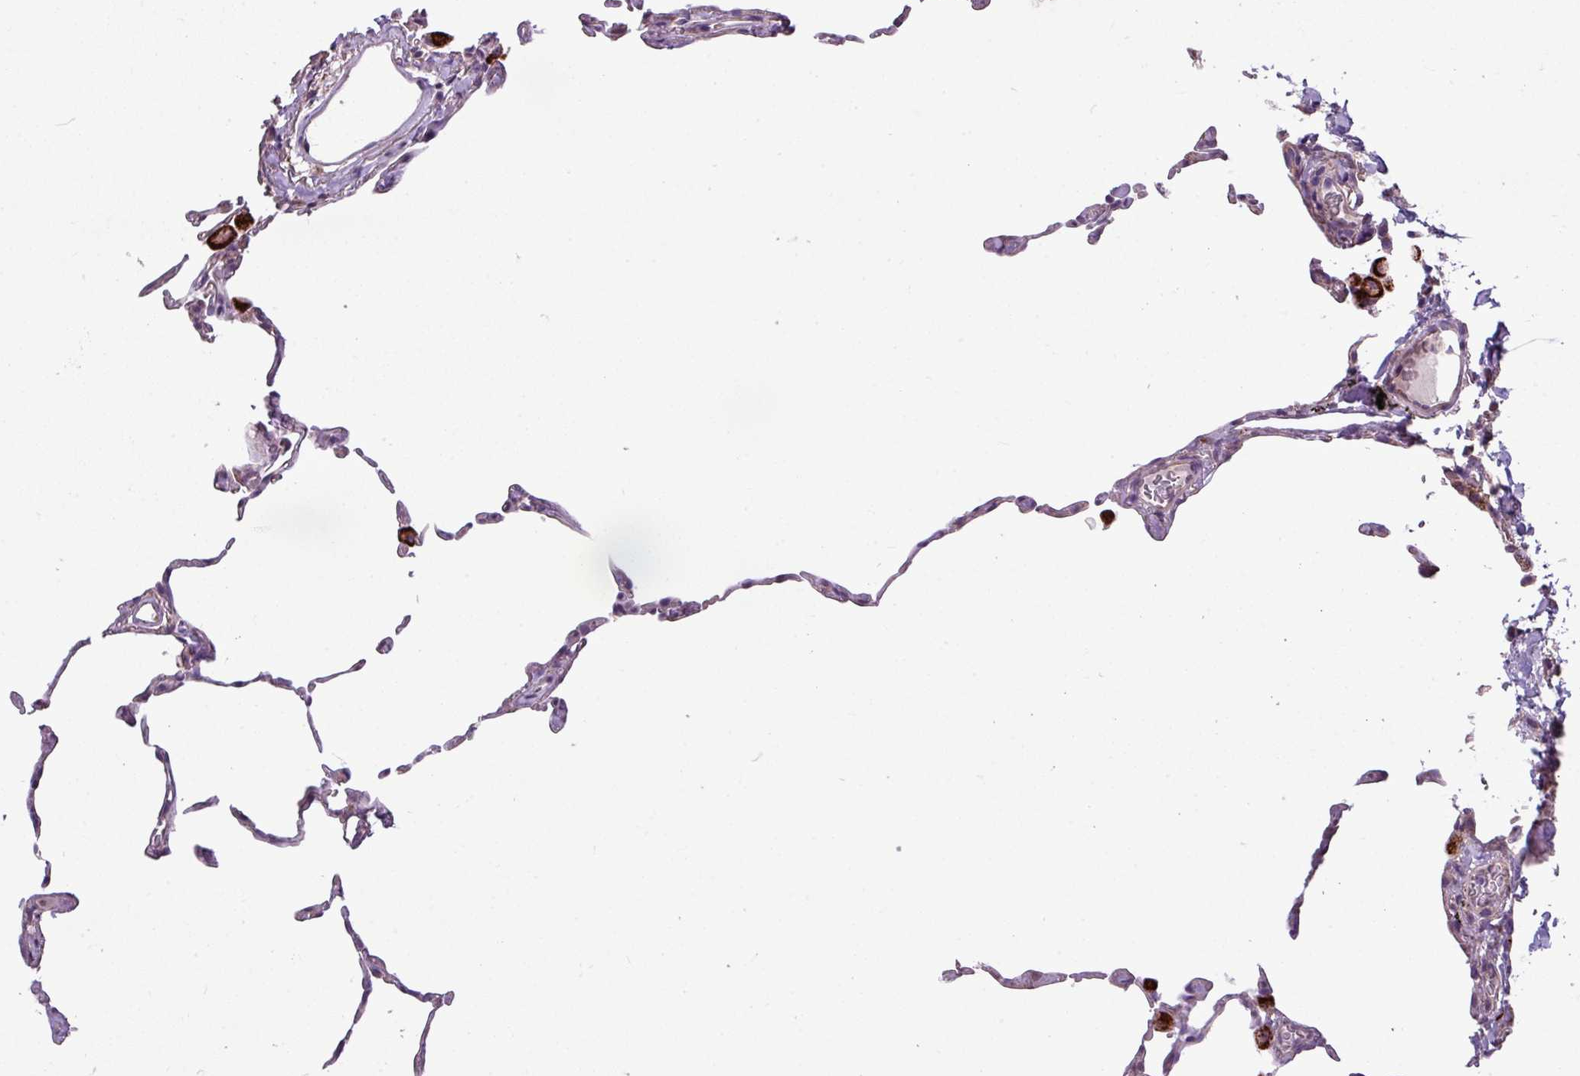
{"staining": {"intensity": "negative", "quantity": "none", "location": "none"}, "tissue": "lung", "cell_type": "Alveolar cells", "image_type": "normal", "snomed": [{"axis": "morphology", "description": "Normal tissue, NOS"}, {"axis": "topography", "description": "Lung"}], "caption": "Micrograph shows no protein expression in alveolar cells of normal lung. The staining was performed using DAB (3,3'-diaminobenzidine) to visualize the protein expression in brown, while the nuclei were stained in blue with hematoxylin (Magnification: 20x).", "gene": "ALDH2", "patient": {"sex": "female", "age": 57}}